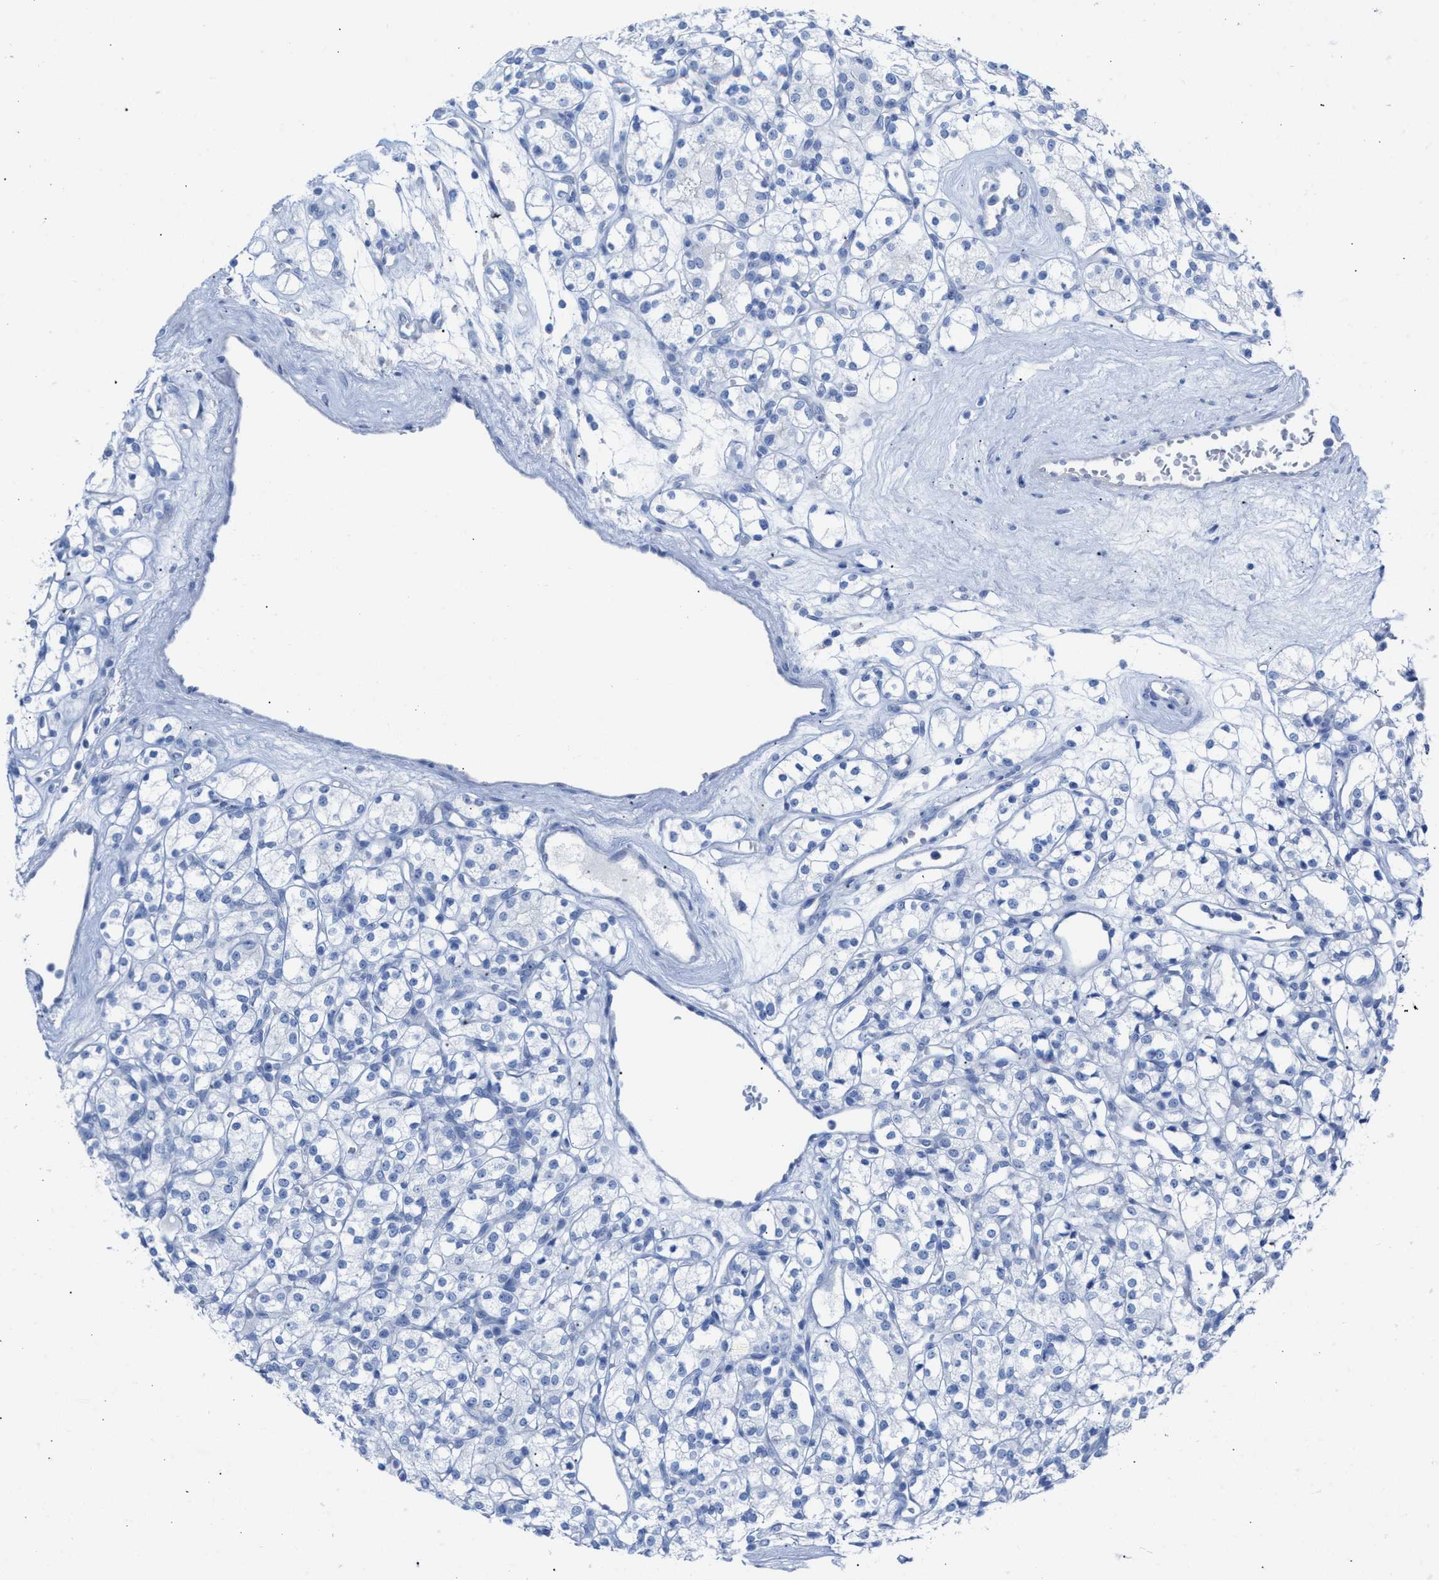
{"staining": {"intensity": "negative", "quantity": "none", "location": "none"}, "tissue": "renal cancer", "cell_type": "Tumor cells", "image_type": "cancer", "snomed": [{"axis": "morphology", "description": "Adenocarcinoma, NOS"}, {"axis": "topography", "description": "Kidney"}], "caption": "DAB (3,3'-diaminobenzidine) immunohistochemical staining of human renal cancer shows no significant positivity in tumor cells.", "gene": "CPA1", "patient": {"sex": "male", "age": 77}}